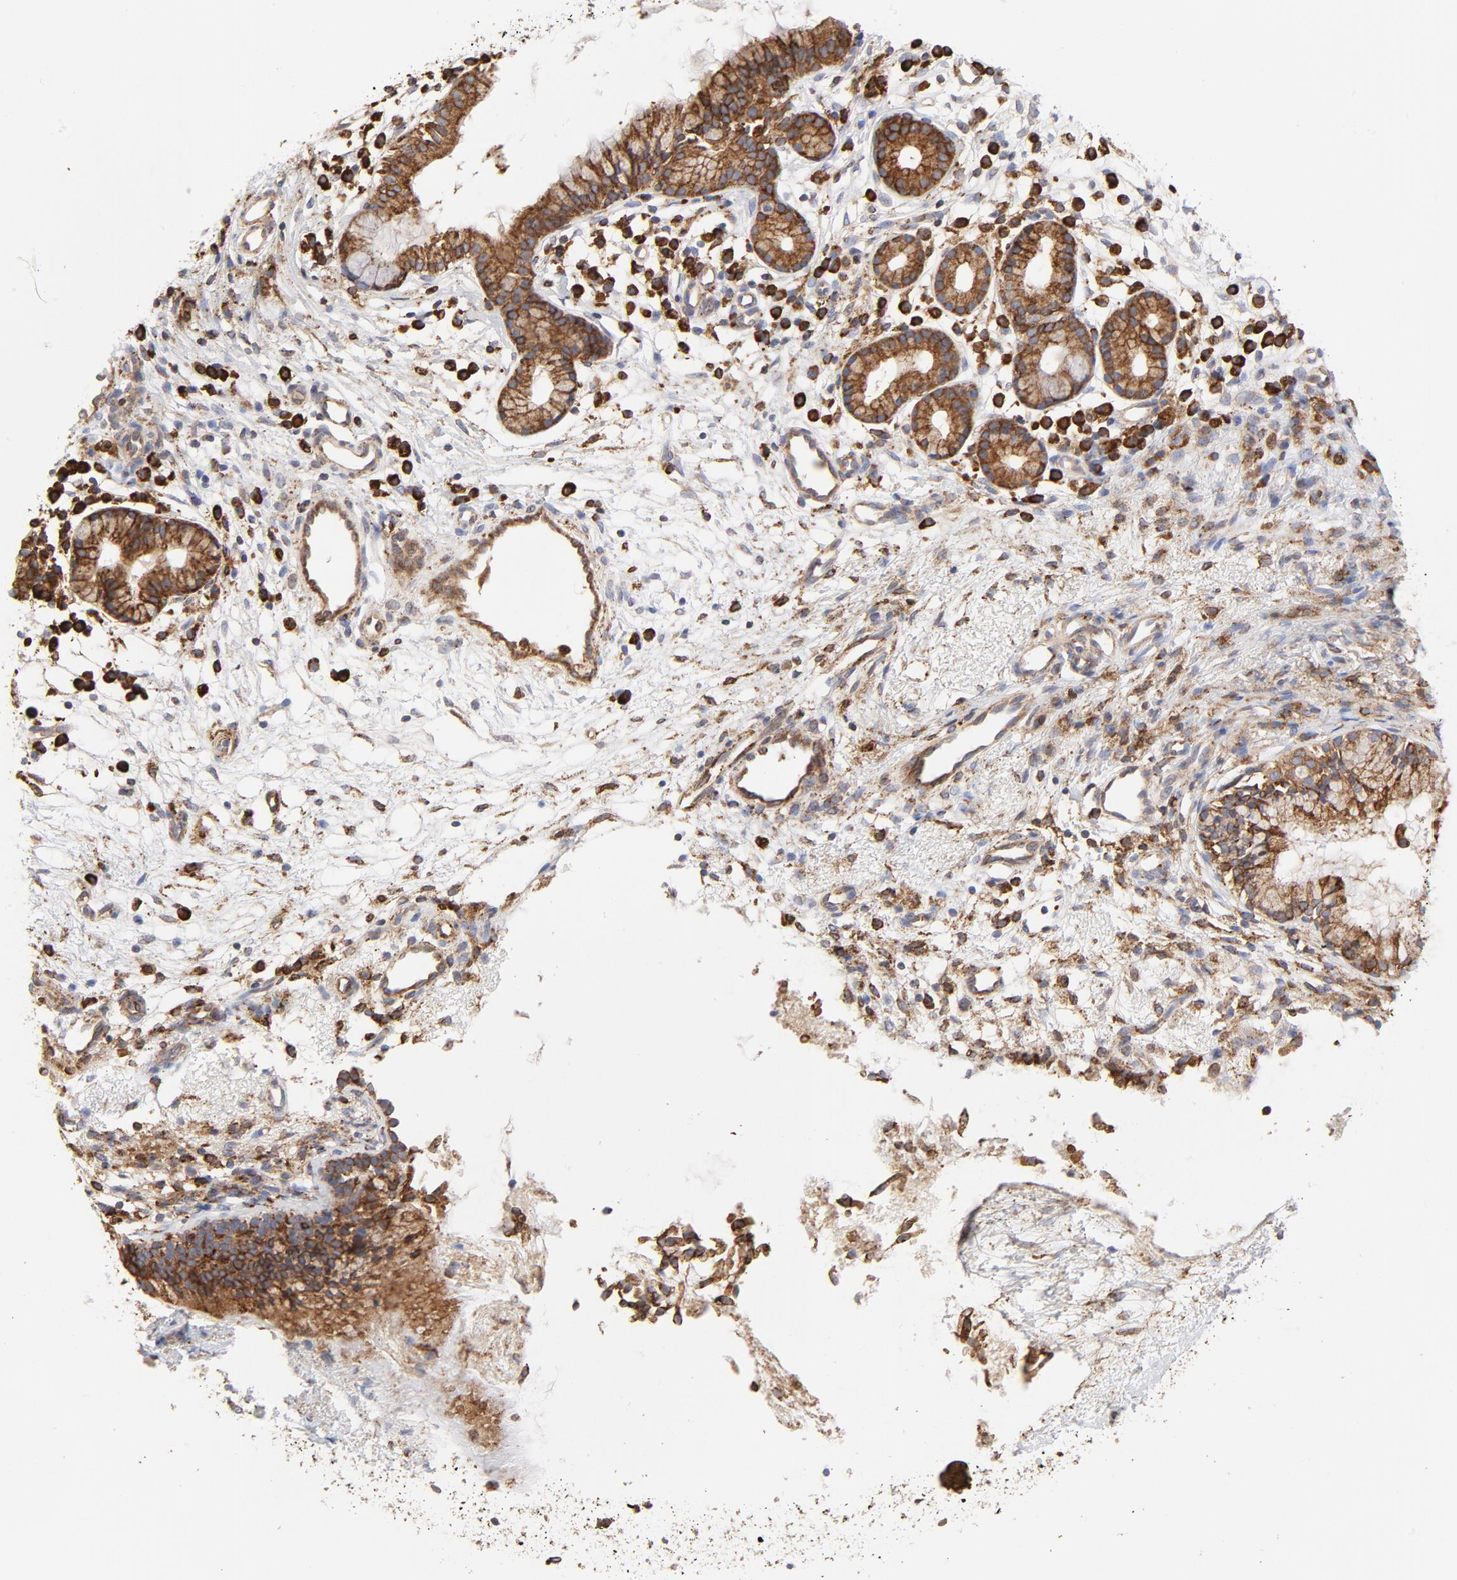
{"staining": {"intensity": "strong", "quantity": ">75%", "location": "cytoplasmic/membranous"}, "tissue": "nasopharynx", "cell_type": "Respiratory epithelial cells", "image_type": "normal", "snomed": [{"axis": "morphology", "description": "Normal tissue, NOS"}, {"axis": "topography", "description": "Nasopharynx"}], "caption": "The histopathology image reveals staining of normal nasopharynx, revealing strong cytoplasmic/membranous protein expression (brown color) within respiratory epithelial cells.", "gene": "CANX", "patient": {"sex": "male", "age": 21}}